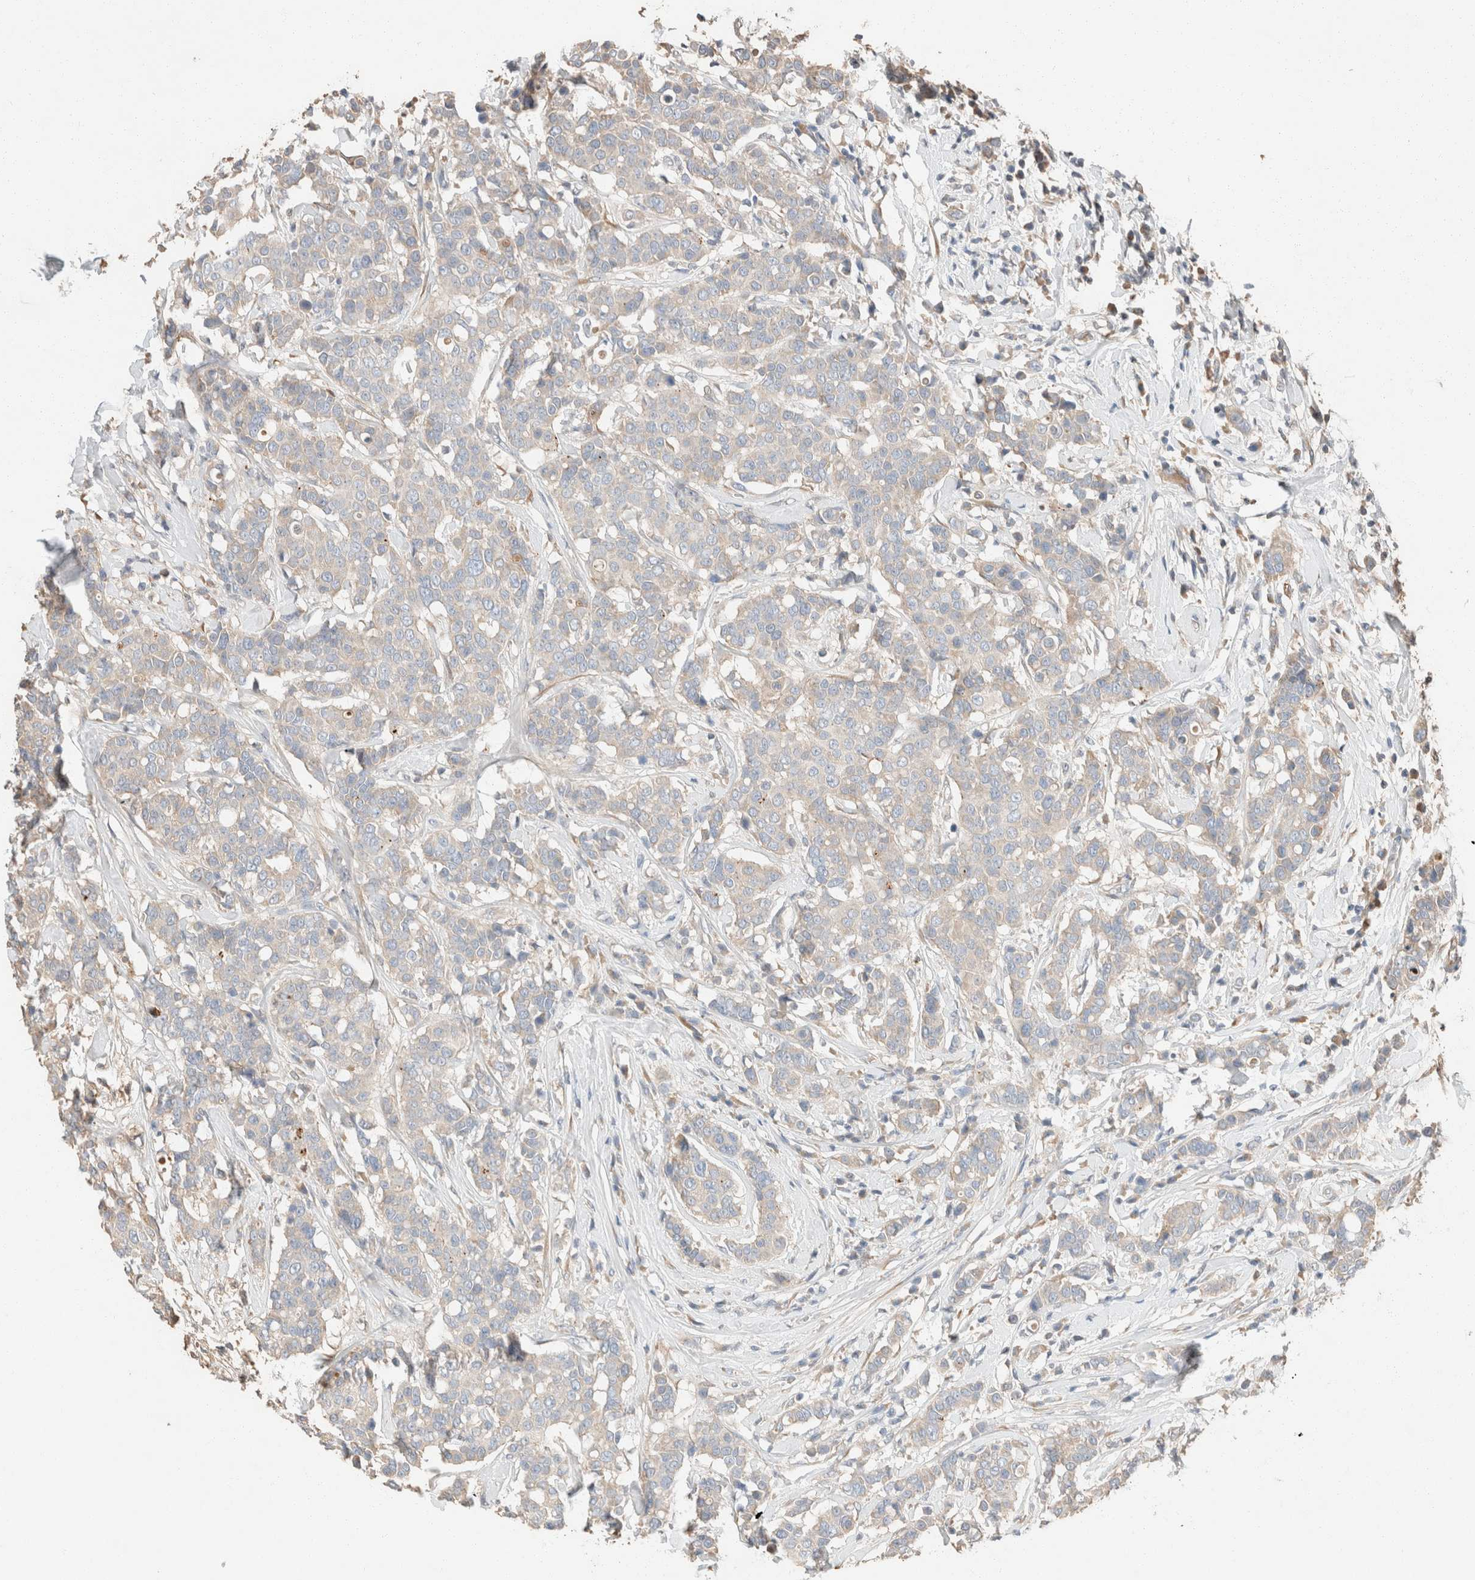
{"staining": {"intensity": "weak", "quantity": "<25%", "location": "cytoplasmic/membranous"}, "tissue": "breast cancer", "cell_type": "Tumor cells", "image_type": "cancer", "snomed": [{"axis": "morphology", "description": "Duct carcinoma"}, {"axis": "topography", "description": "Breast"}], "caption": "Protein analysis of breast infiltrating ductal carcinoma exhibits no significant positivity in tumor cells.", "gene": "TUBD1", "patient": {"sex": "female", "age": 27}}